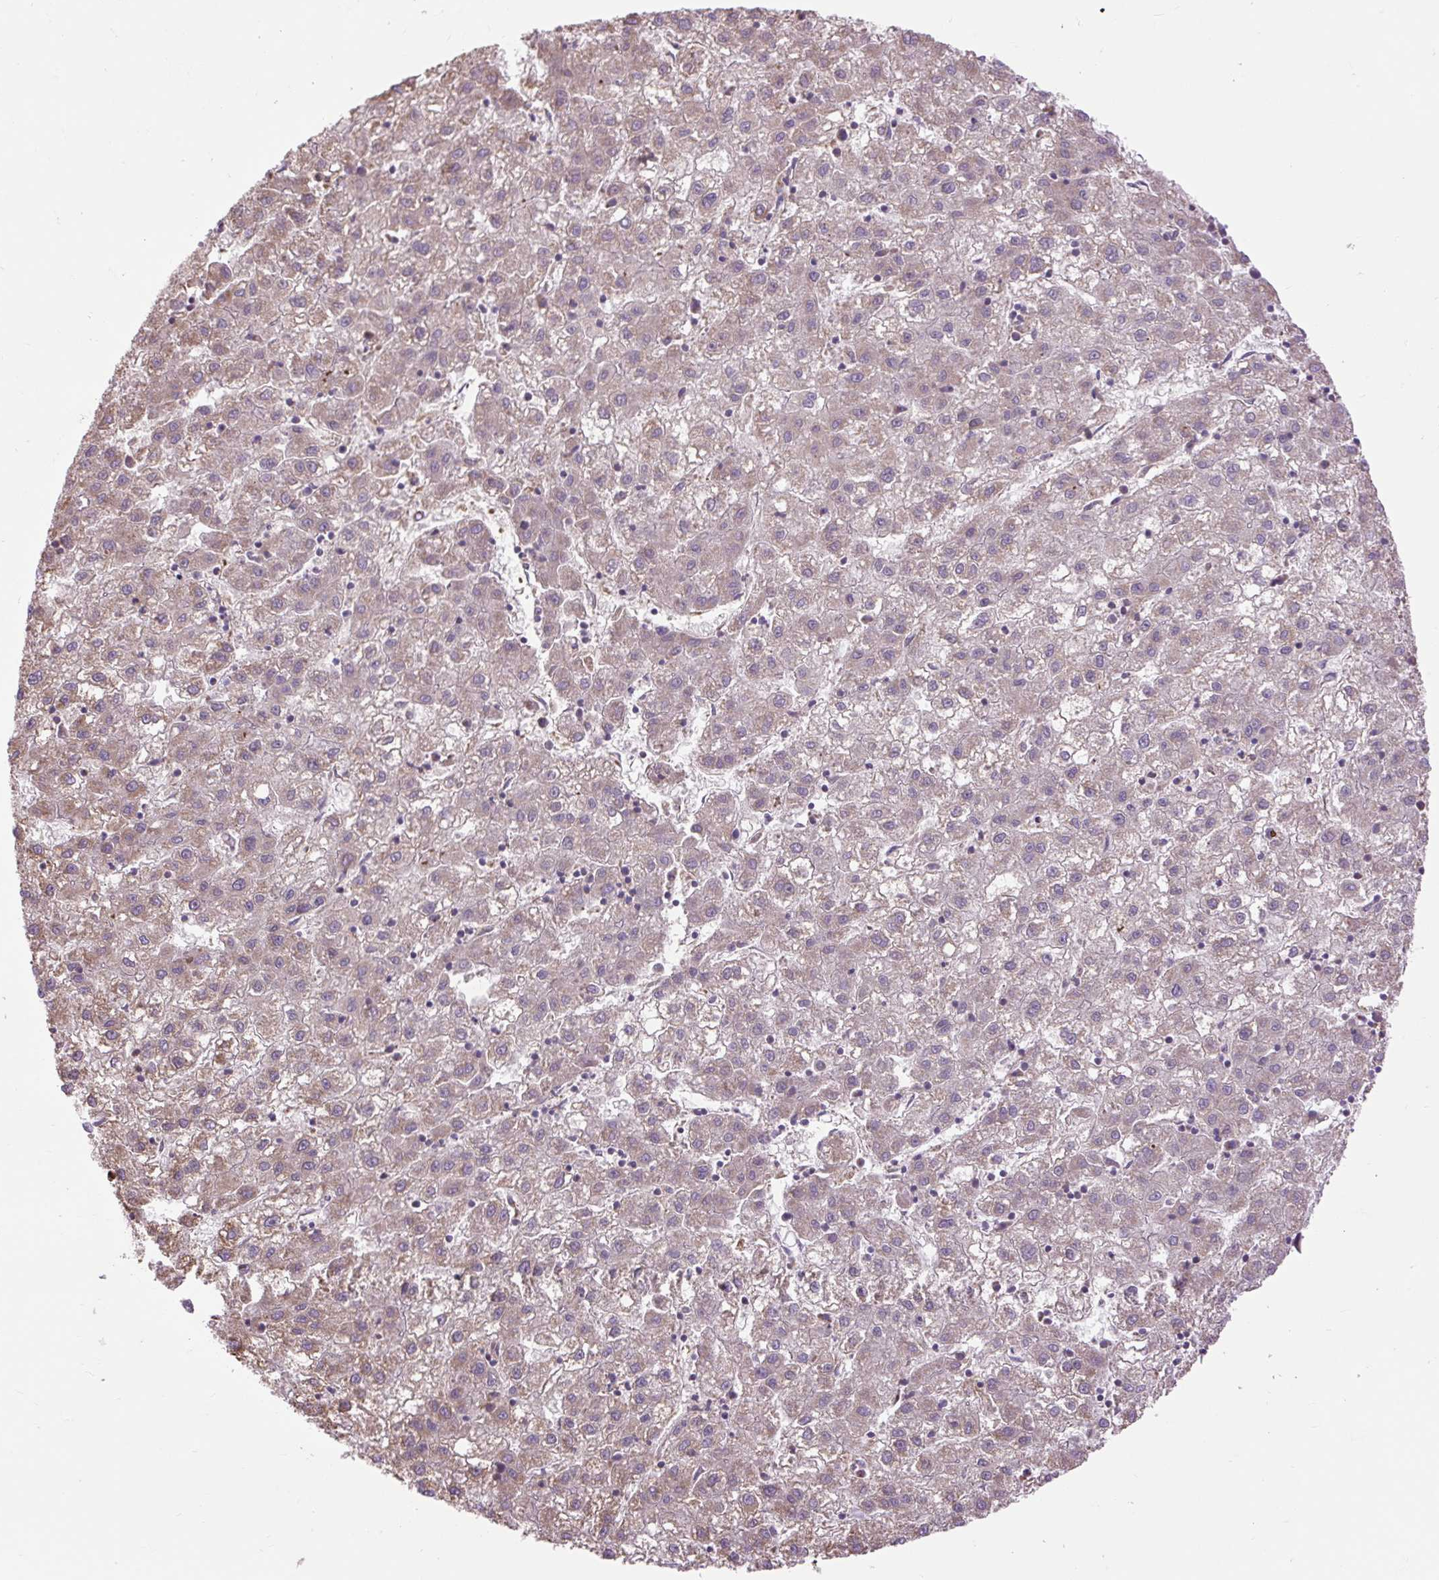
{"staining": {"intensity": "weak", "quantity": ">75%", "location": "cytoplasmic/membranous"}, "tissue": "liver cancer", "cell_type": "Tumor cells", "image_type": "cancer", "snomed": [{"axis": "morphology", "description": "Carcinoma, Hepatocellular, NOS"}, {"axis": "topography", "description": "Liver"}], "caption": "Human liver cancer stained with a protein marker reveals weak staining in tumor cells.", "gene": "PLCG1", "patient": {"sex": "male", "age": 72}}